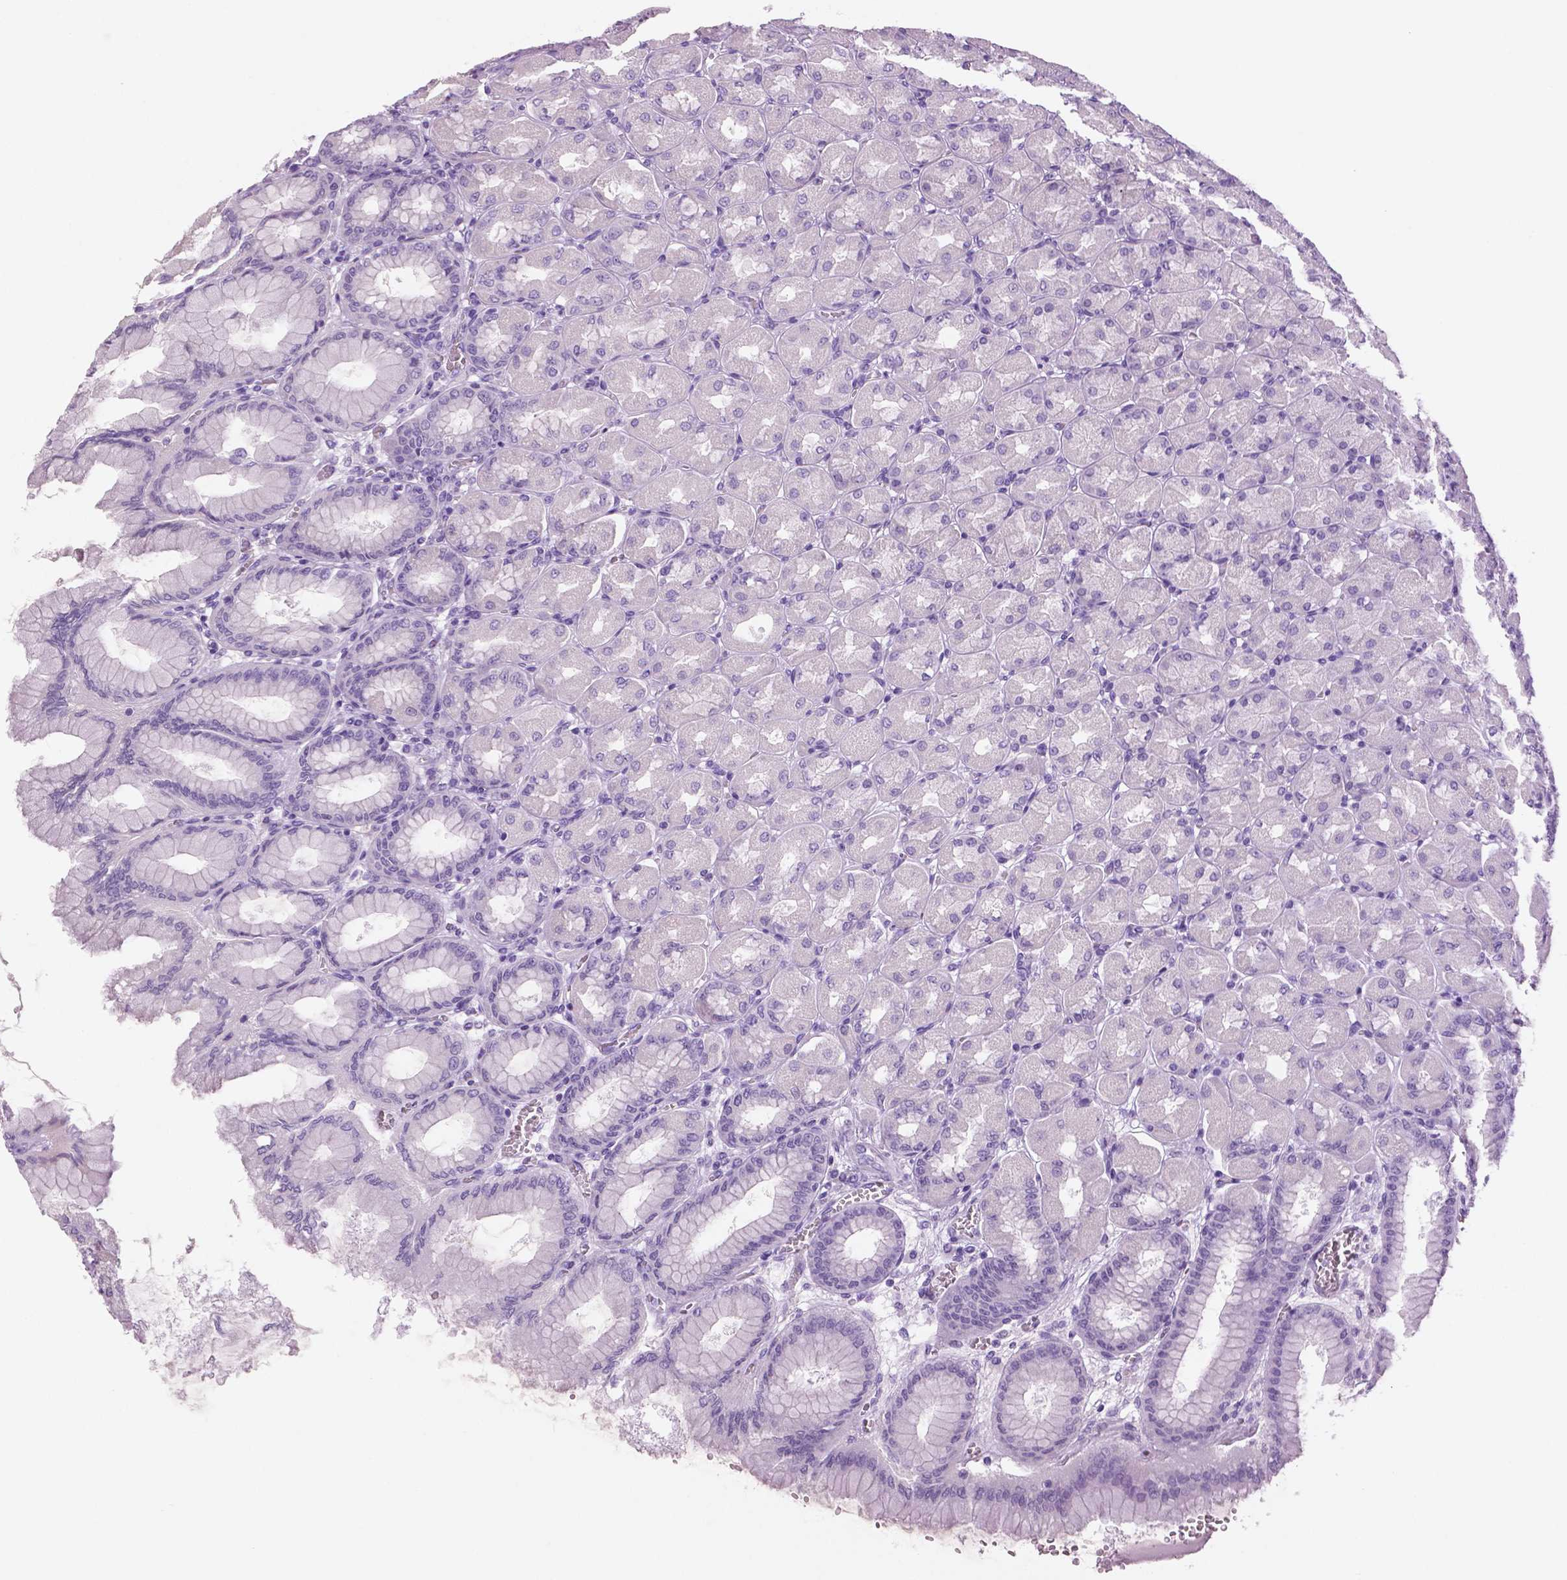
{"staining": {"intensity": "negative", "quantity": "none", "location": "none"}, "tissue": "stomach", "cell_type": "Glandular cells", "image_type": "normal", "snomed": [{"axis": "morphology", "description": "Normal tissue, NOS"}, {"axis": "topography", "description": "Stomach, upper"}], "caption": "Immunohistochemistry (IHC) micrograph of normal human stomach stained for a protein (brown), which shows no staining in glandular cells. Brightfield microscopy of IHC stained with DAB (3,3'-diaminobenzidine) (brown) and hematoxylin (blue), captured at high magnification.", "gene": "DNAH12", "patient": {"sex": "female", "age": 56}}